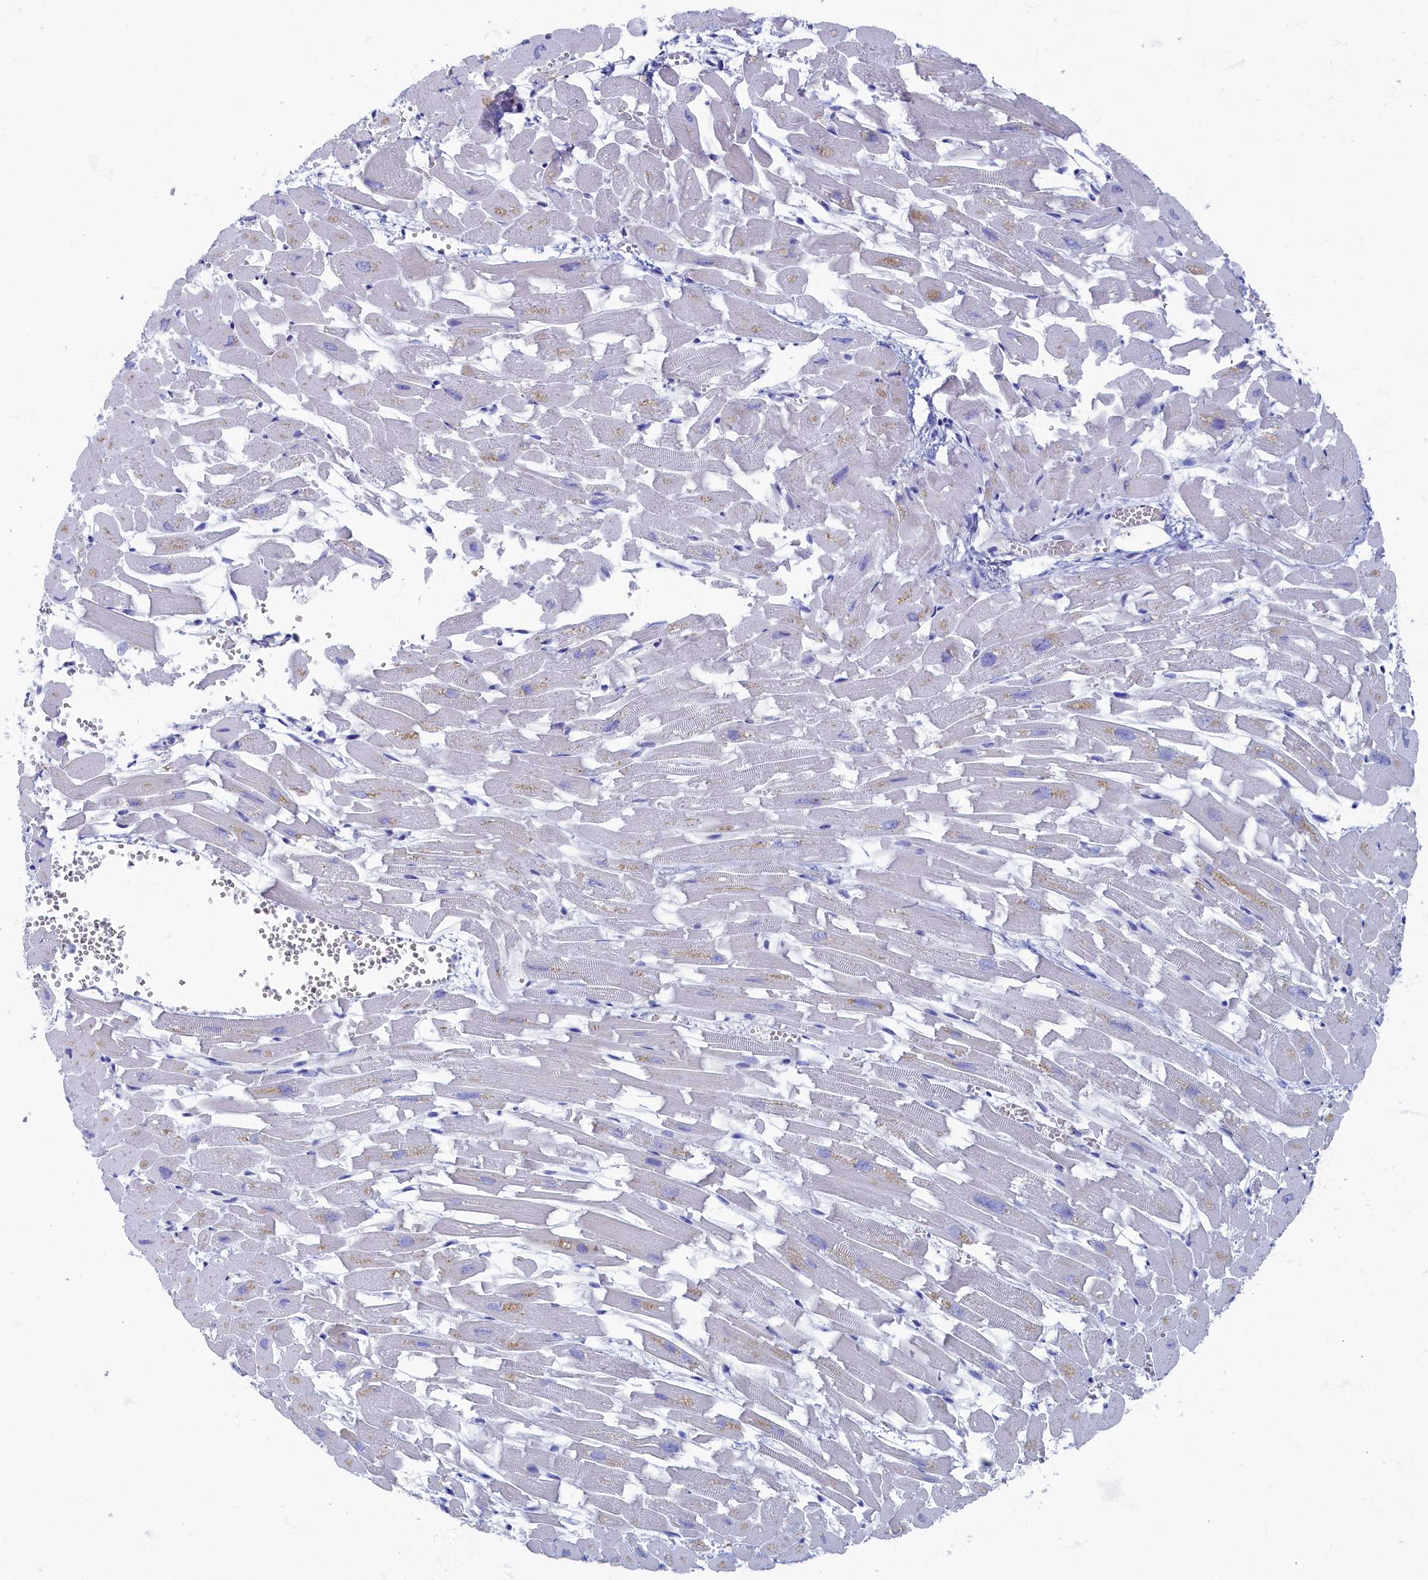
{"staining": {"intensity": "negative", "quantity": "none", "location": "none"}, "tissue": "heart muscle", "cell_type": "Cardiomyocytes", "image_type": "normal", "snomed": [{"axis": "morphology", "description": "Normal tissue, NOS"}, {"axis": "topography", "description": "Heart"}], "caption": "Heart muscle was stained to show a protein in brown. There is no significant staining in cardiomyocytes. (Brightfield microscopy of DAB (3,3'-diaminobenzidine) immunohistochemistry (IHC) at high magnification).", "gene": "OCIAD2", "patient": {"sex": "female", "age": 64}}